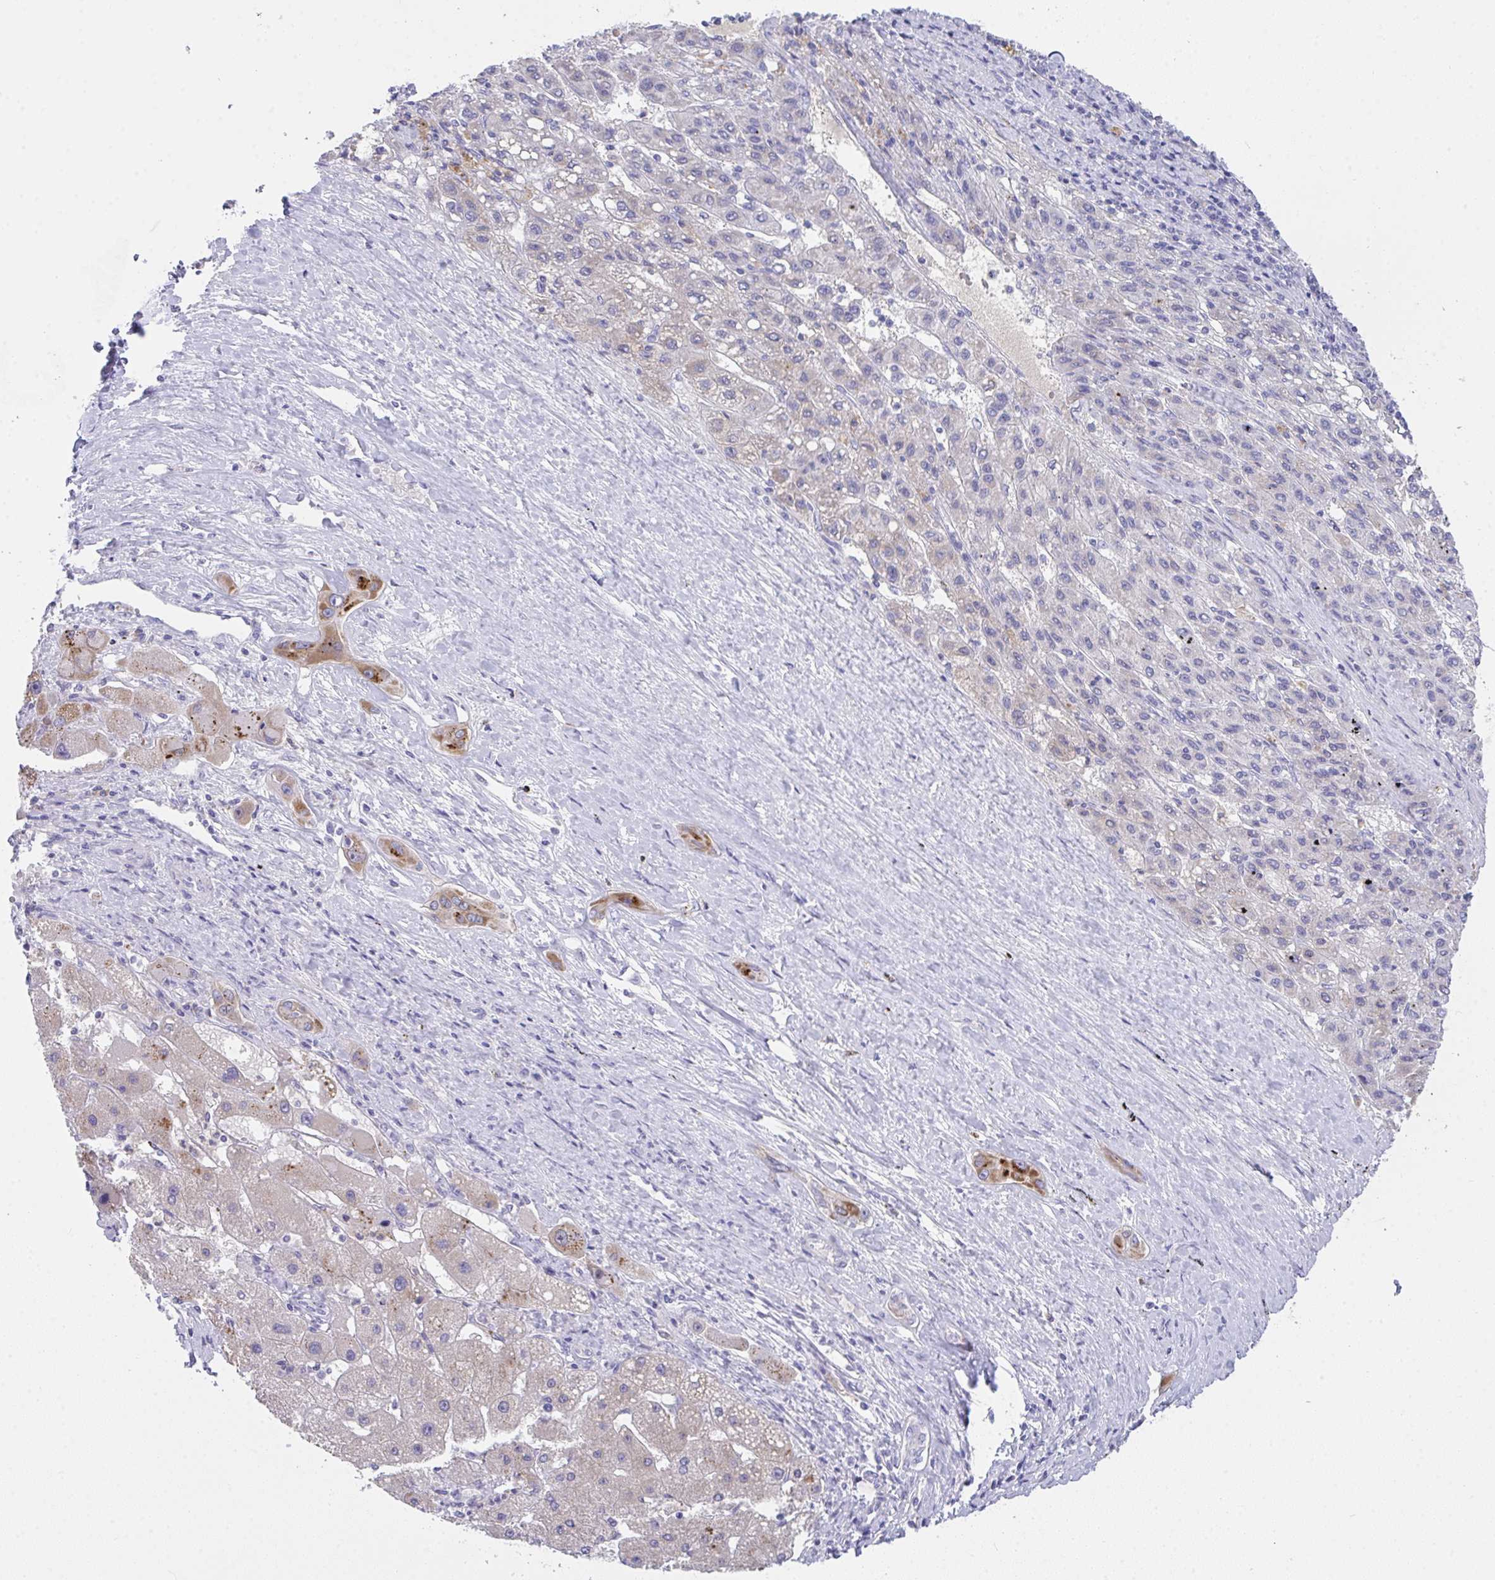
{"staining": {"intensity": "negative", "quantity": "none", "location": "none"}, "tissue": "liver cancer", "cell_type": "Tumor cells", "image_type": "cancer", "snomed": [{"axis": "morphology", "description": "Carcinoma, Hepatocellular, NOS"}, {"axis": "topography", "description": "Liver"}], "caption": "A high-resolution micrograph shows immunohistochemistry (IHC) staining of hepatocellular carcinoma (liver), which demonstrates no significant expression in tumor cells.", "gene": "COA5", "patient": {"sex": "female", "age": 82}}